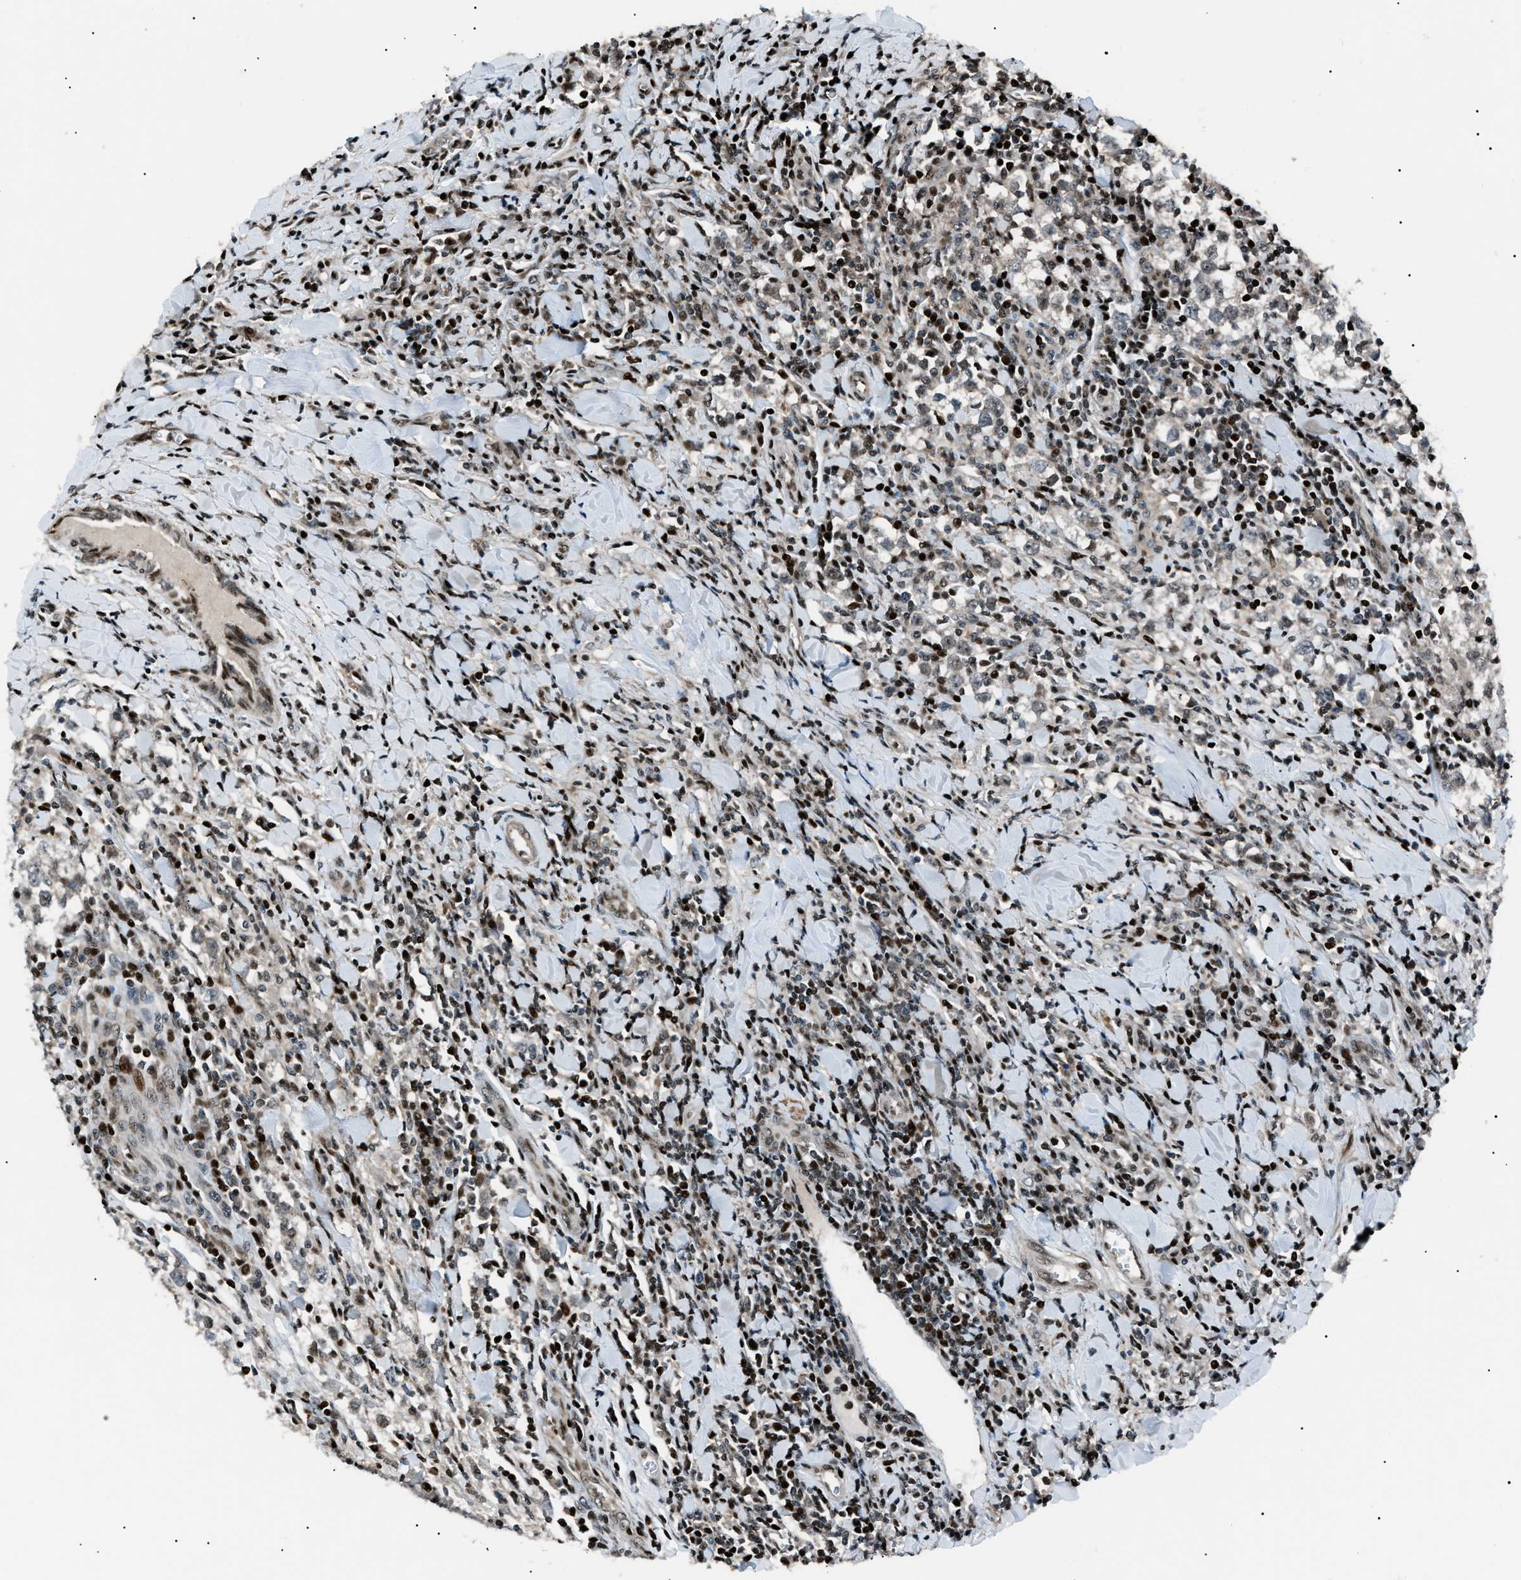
{"staining": {"intensity": "weak", "quantity": "<25%", "location": "nuclear"}, "tissue": "testis cancer", "cell_type": "Tumor cells", "image_type": "cancer", "snomed": [{"axis": "morphology", "description": "Seminoma, NOS"}, {"axis": "morphology", "description": "Carcinoma, Embryonal, NOS"}, {"axis": "topography", "description": "Testis"}], "caption": "Photomicrograph shows no significant protein positivity in tumor cells of testis cancer (embryonal carcinoma).", "gene": "PRKX", "patient": {"sex": "male", "age": 36}}